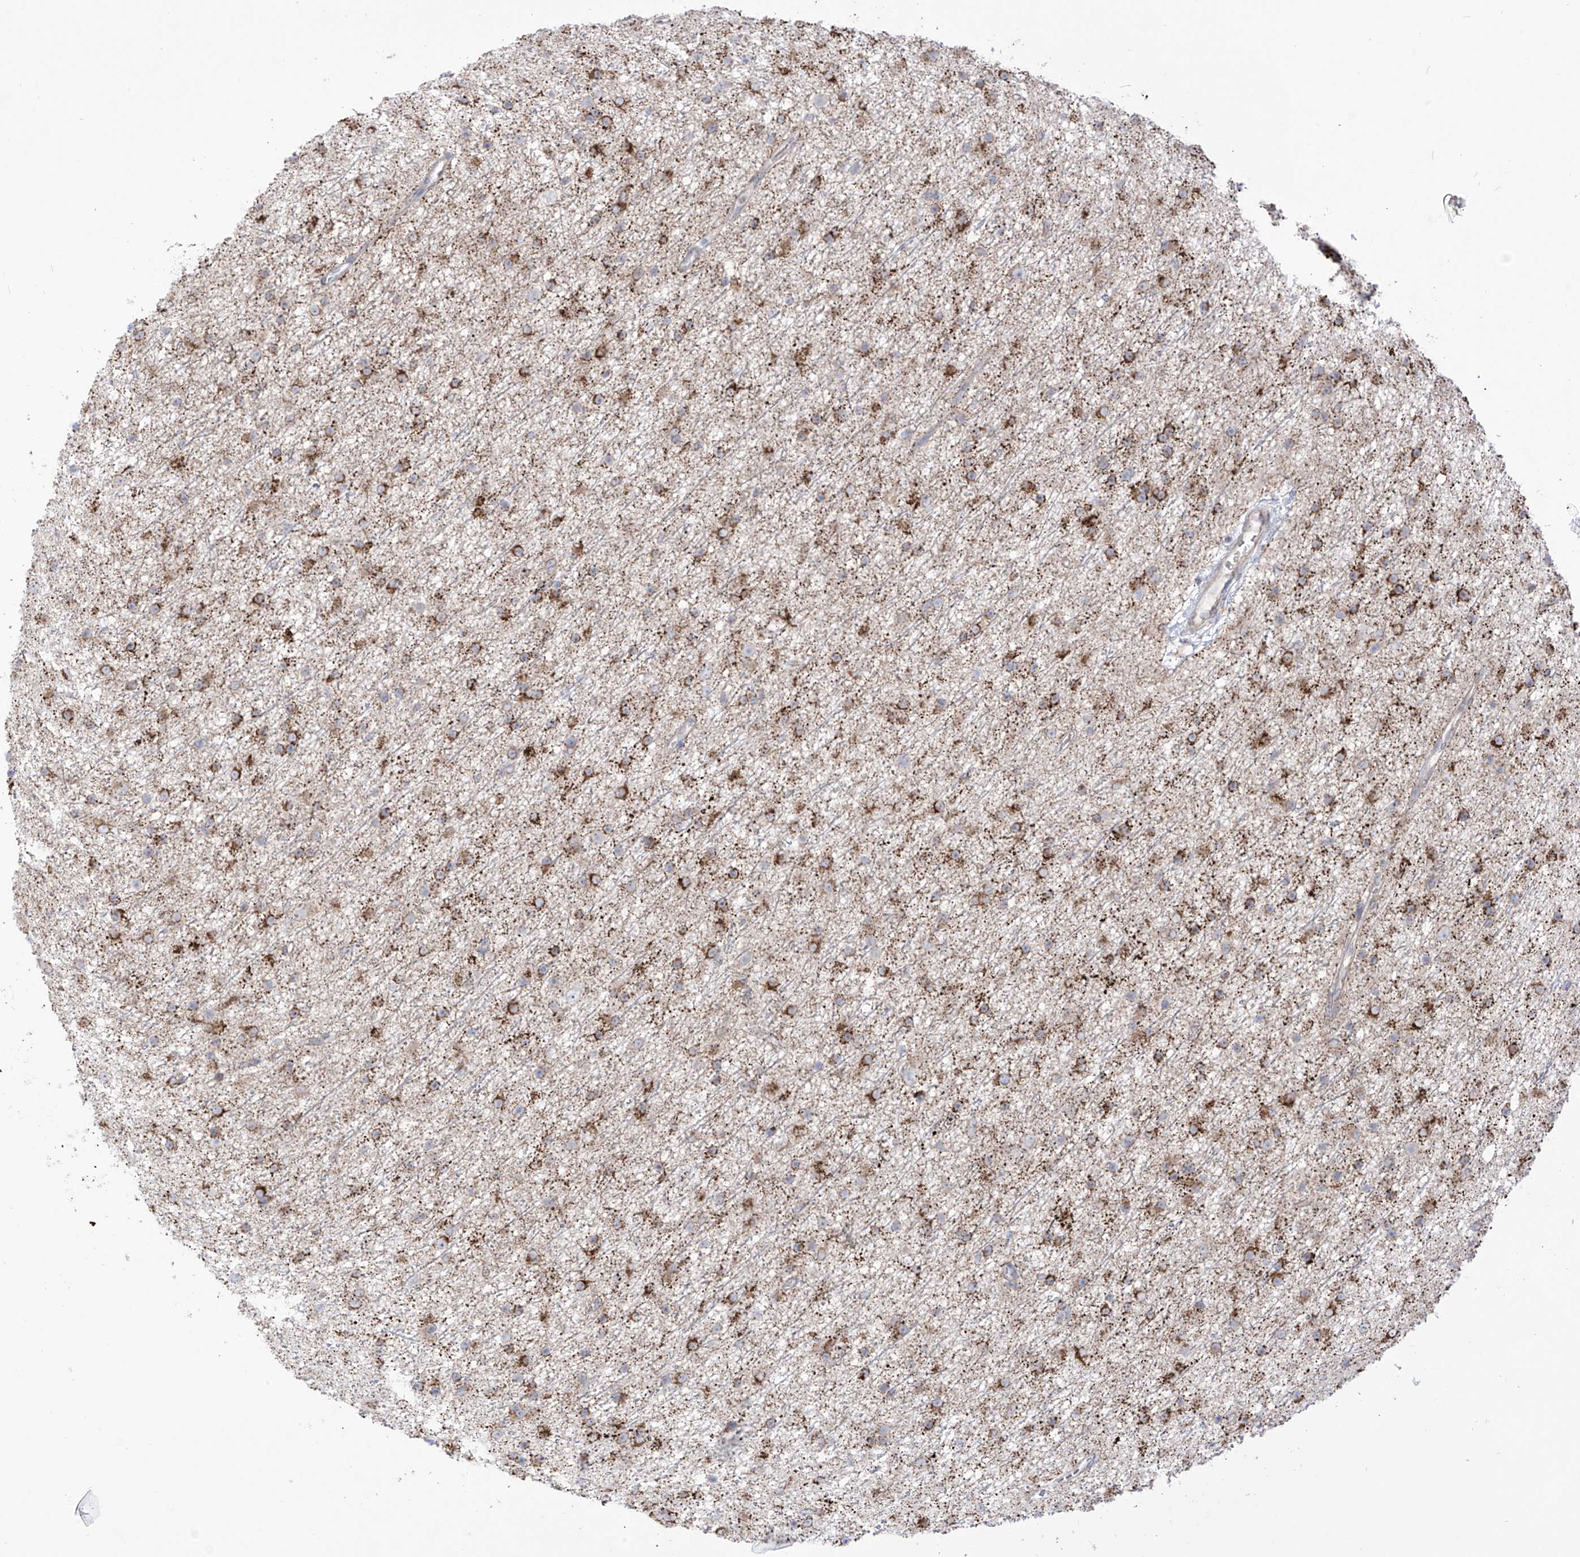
{"staining": {"intensity": "moderate", "quantity": ">75%", "location": "cytoplasmic/membranous"}, "tissue": "glioma", "cell_type": "Tumor cells", "image_type": "cancer", "snomed": [{"axis": "morphology", "description": "Glioma, malignant, Low grade"}, {"axis": "topography", "description": "Cerebral cortex"}], "caption": "Protein staining of glioma tissue exhibits moderate cytoplasmic/membranous staining in about >75% of tumor cells. (IHC, brightfield microscopy, high magnification).", "gene": "ARHGEF40", "patient": {"sex": "female", "age": 39}}